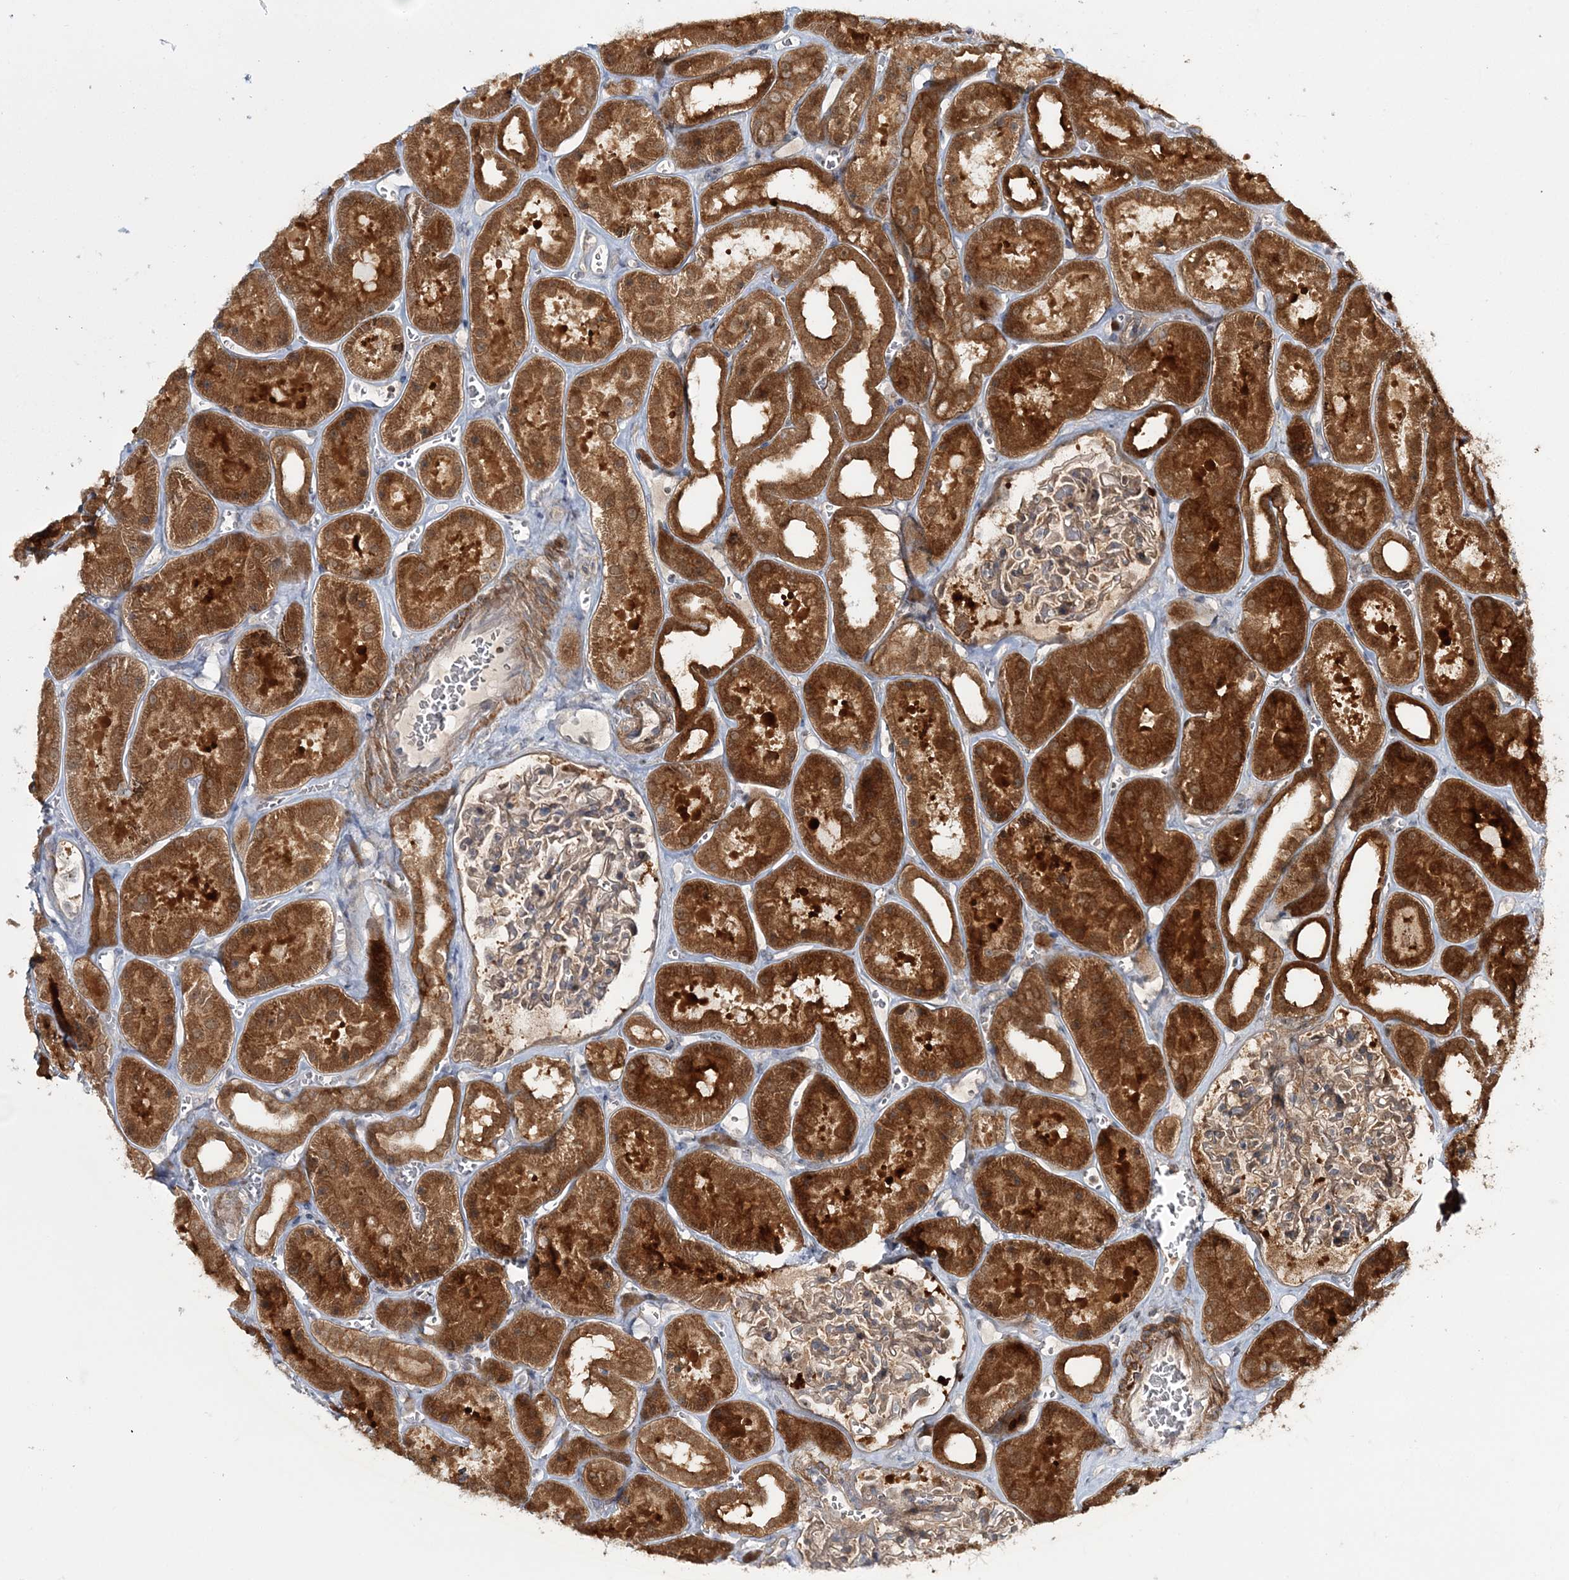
{"staining": {"intensity": "moderate", "quantity": "25%-75%", "location": "cytoplasmic/membranous"}, "tissue": "kidney", "cell_type": "Cells in glomeruli", "image_type": "normal", "snomed": [{"axis": "morphology", "description": "Normal tissue, NOS"}, {"axis": "topography", "description": "Kidney"}], "caption": "Immunohistochemistry (IHC) (DAB (3,3'-diaminobenzidine)) staining of normal human kidney exhibits moderate cytoplasmic/membranous protein expression in about 25%-75% of cells in glomeruli. Using DAB (brown) and hematoxylin (blue) stains, captured at high magnification using brightfield microscopy.", "gene": "MOCS2", "patient": {"sex": "female", "age": 41}}